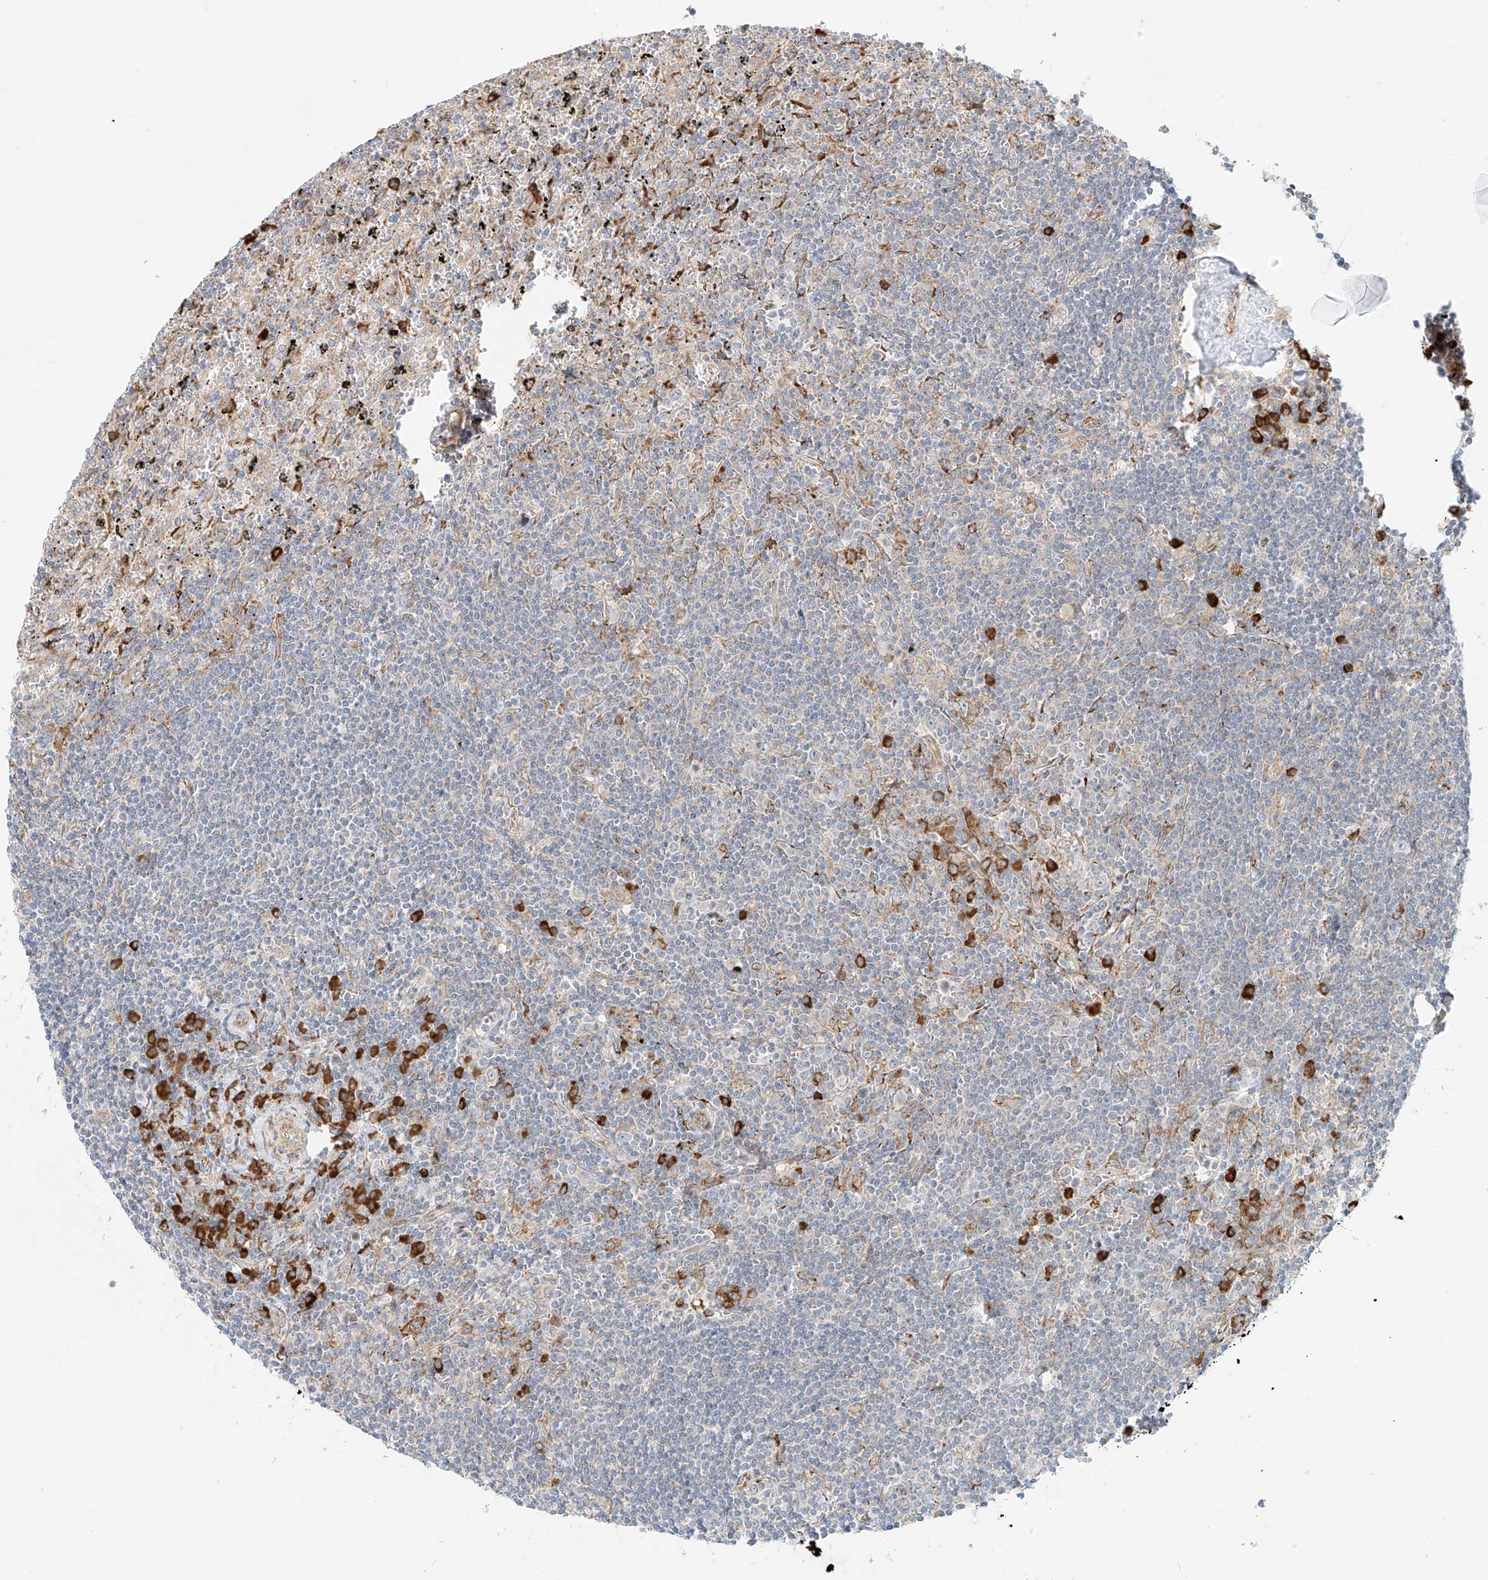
{"staining": {"intensity": "negative", "quantity": "none", "location": "none"}, "tissue": "lymphoma", "cell_type": "Tumor cells", "image_type": "cancer", "snomed": [{"axis": "morphology", "description": "Malignant lymphoma, non-Hodgkin's type, Low grade"}, {"axis": "topography", "description": "Spleen"}], "caption": "Malignant lymphoma, non-Hodgkin's type (low-grade) was stained to show a protein in brown. There is no significant expression in tumor cells.", "gene": "EIPR1", "patient": {"sex": "male", "age": 76}}